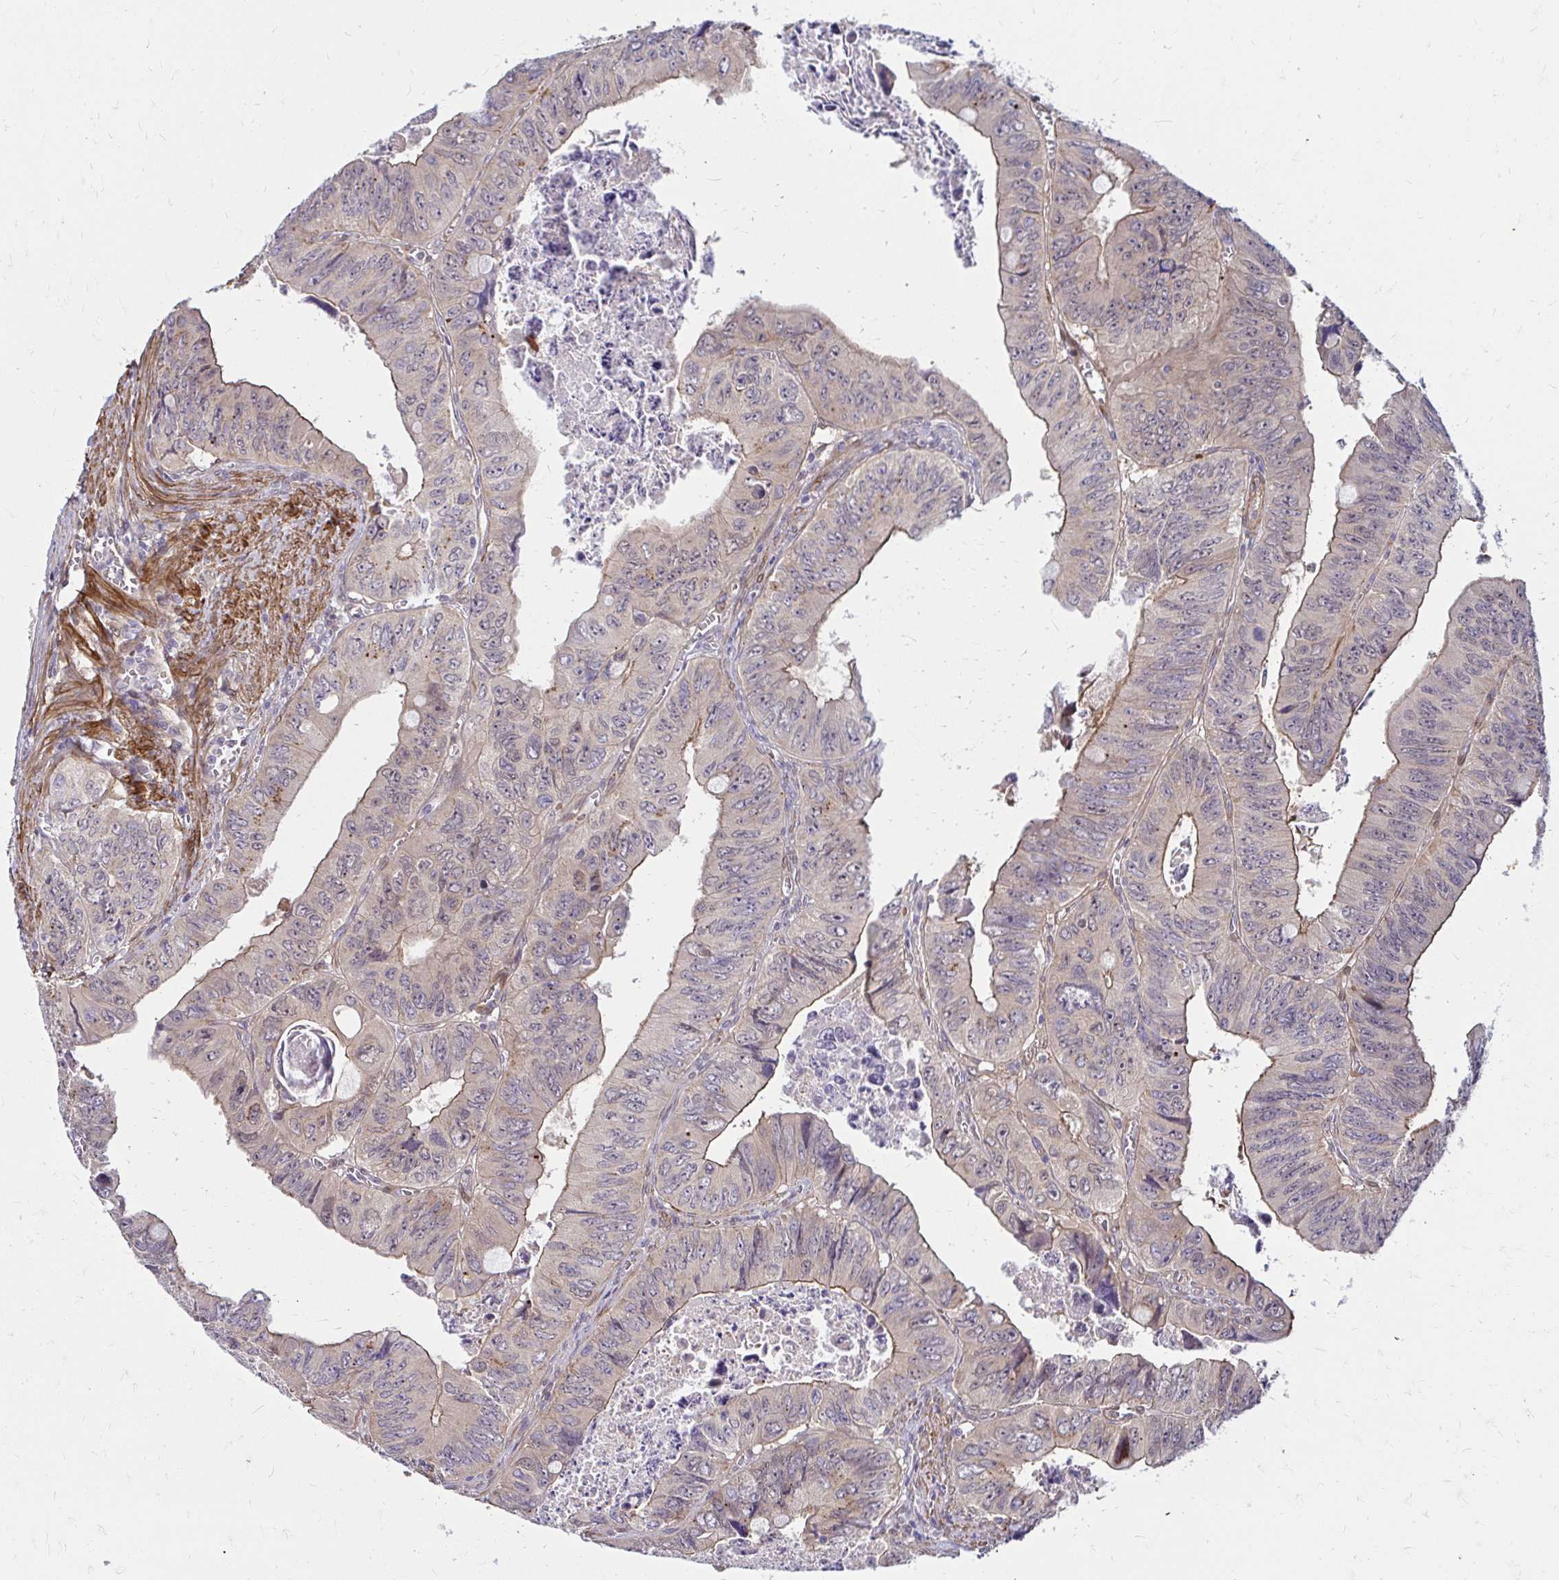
{"staining": {"intensity": "moderate", "quantity": "<25%", "location": "cytoplasmic/membranous"}, "tissue": "colorectal cancer", "cell_type": "Tumor cells", "image_type": "cancer", "snomed": [{"axis": "morphology", "description": "Adenocarcinoma, NOS"}, {"axis": "topography", "description": "Colon"}], "caption": "This is an image of IHC staining of colorectal cancer, which shows moderate expression in the cytoplasmic/membranous of tumor cells.", "gene": "YAP1", "patient": {"sex": "female", "age": 84}}